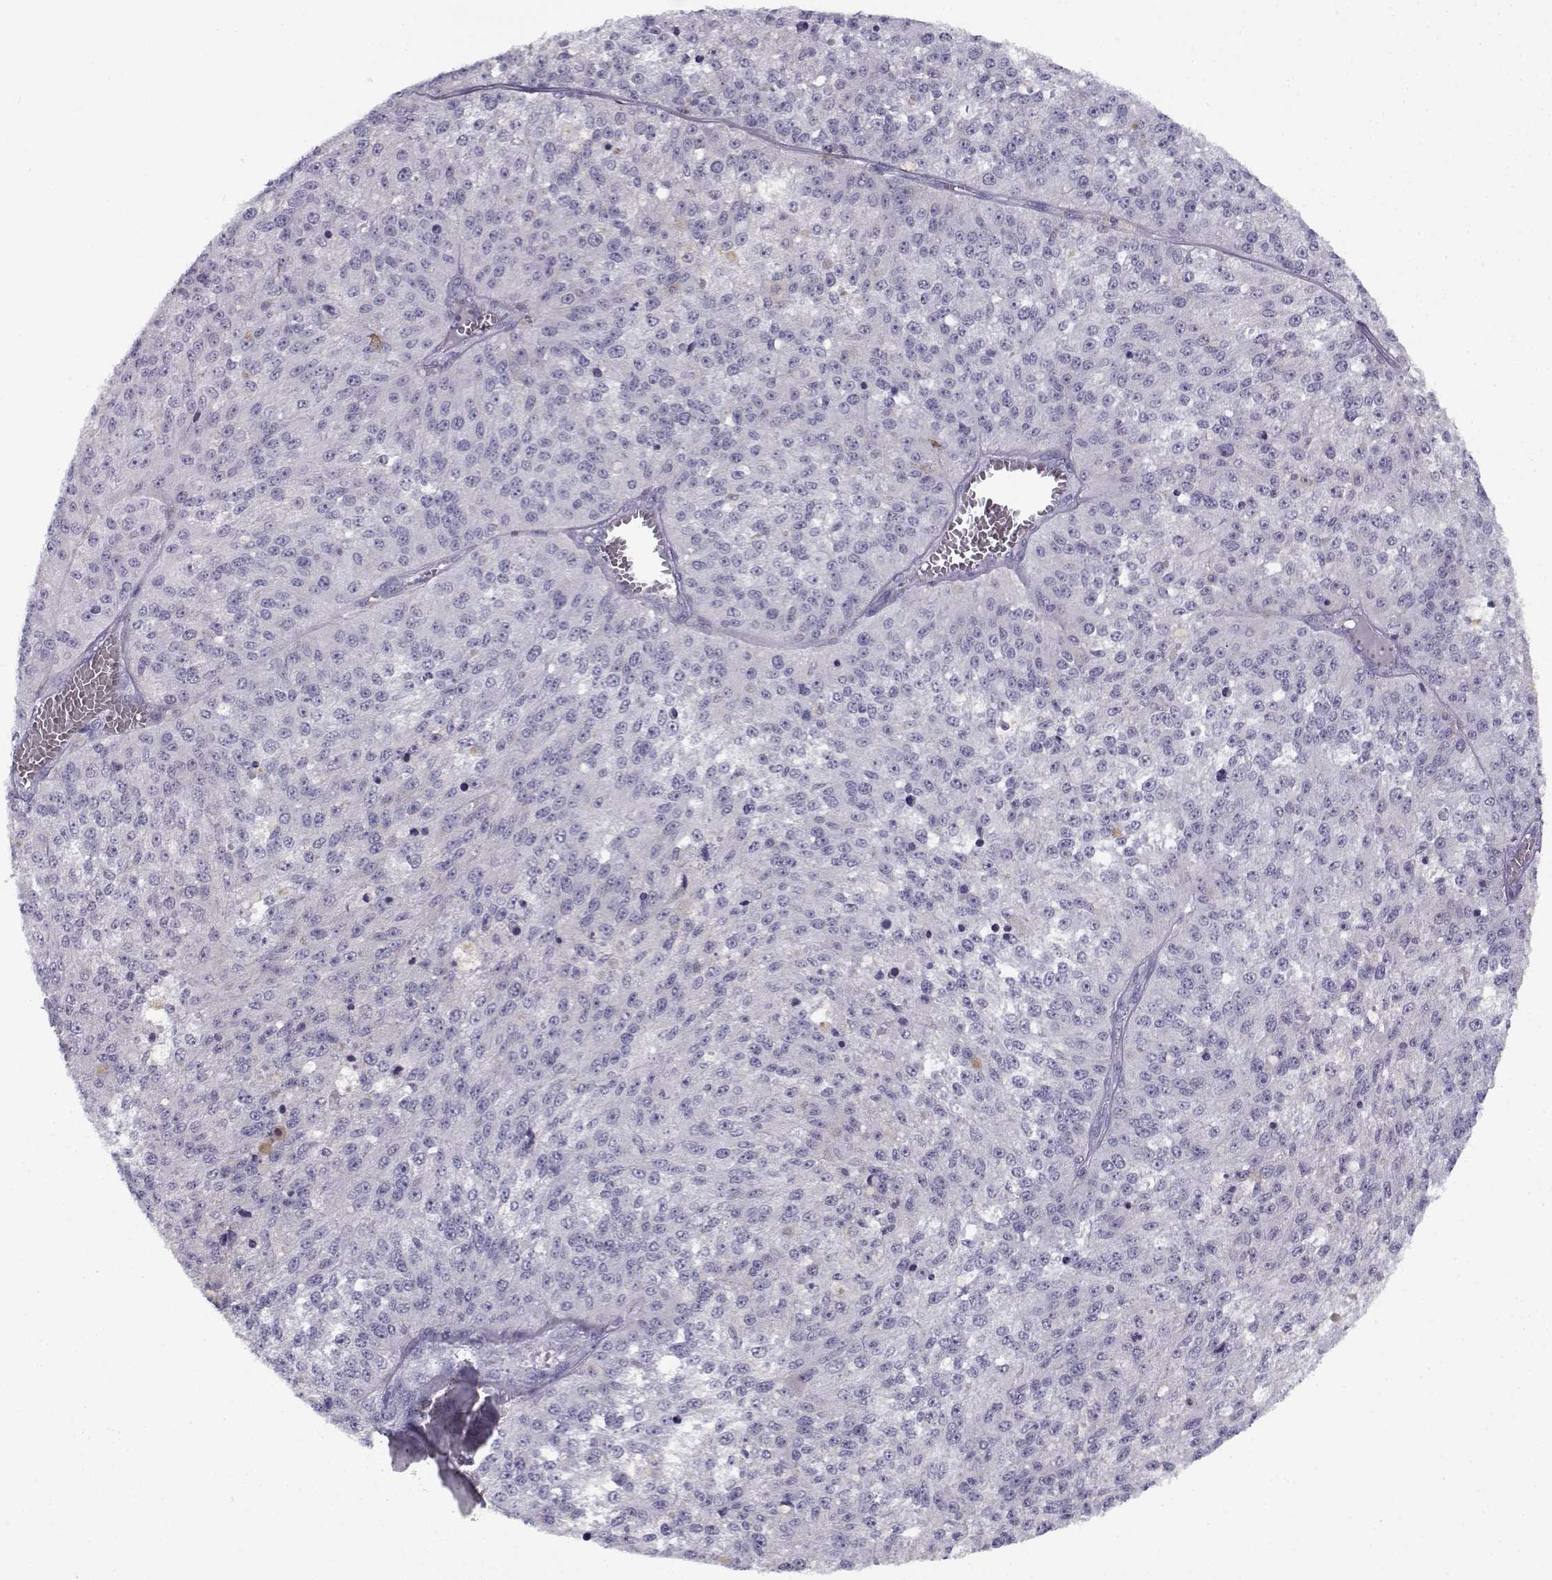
{"staining": {"intensity": "negative", "quantity": "none", "location": "none"}, "tissue": "melanoma", "cell_type": "Tumor cells", "image_type": "cancer", "snomed": [{"axis": "morphology", "description": "Malignant melanoma, Metastatic site"}, {"axis": "topography", "description": "Lymph node"}], "caption": "This is an immunohistochemistry photomicrograph of melanoma. There is no staining in tumor cells.", "gene": "FAM166A", "patient": {"sex": "female", "age": 64}}